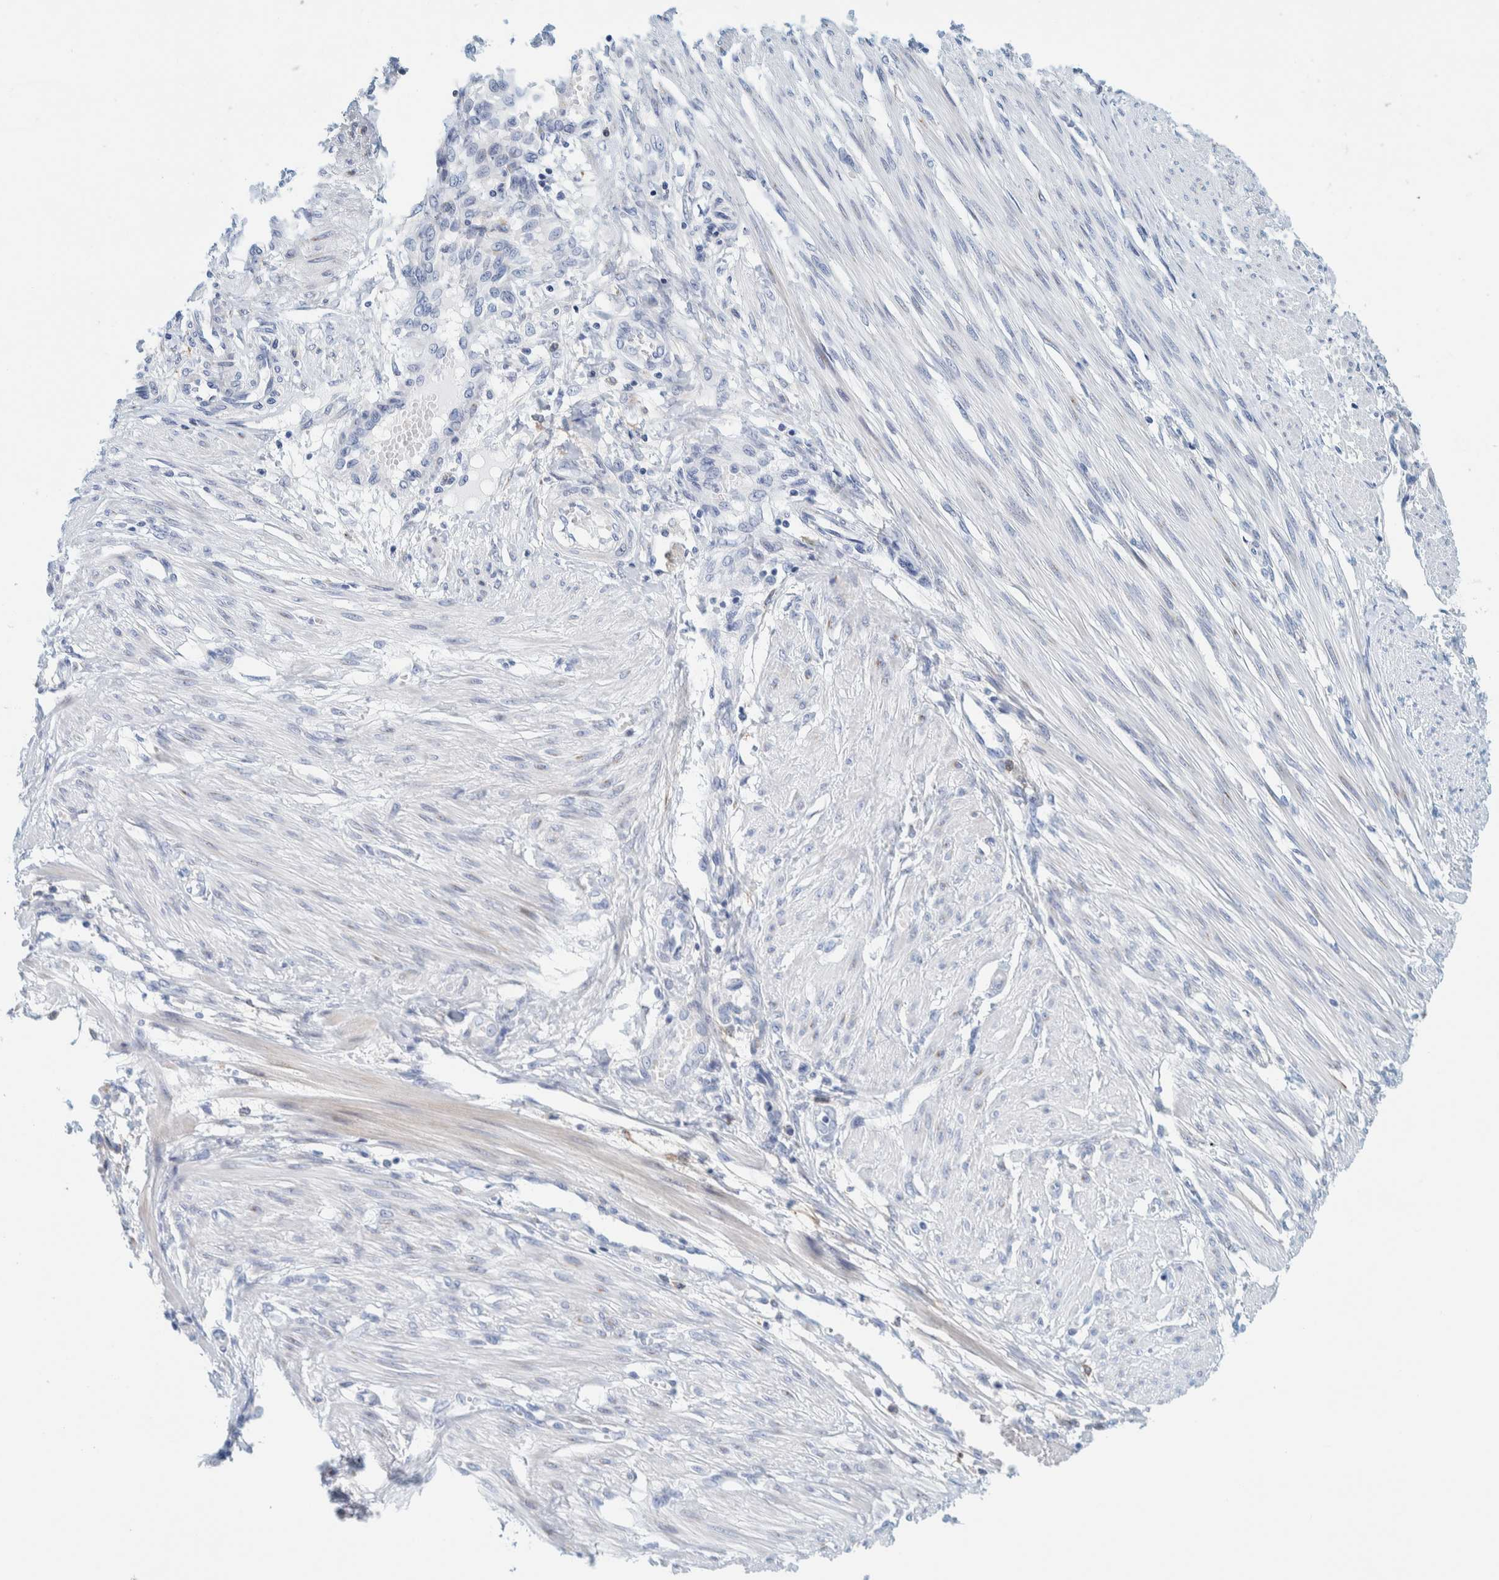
{"staining": {"intensity": "negative", "quantity": "none", "location": "none"}, "tissue": "endometrial cancer", "cell_type": "Tumor cells", "image_type": "cancer", "snomed": [{"axis": "morphology", "description": "Adenocarcinoma, NOS"}, {"axis": "topography", "description": "Endometrium"}], "caption": "The IHC histopathology image has no significant expression in tumor cells of adenocarcinoma (endometrial) tissue.", "gene": "MOG", "patient": {"sex": "female", "age": 32}}